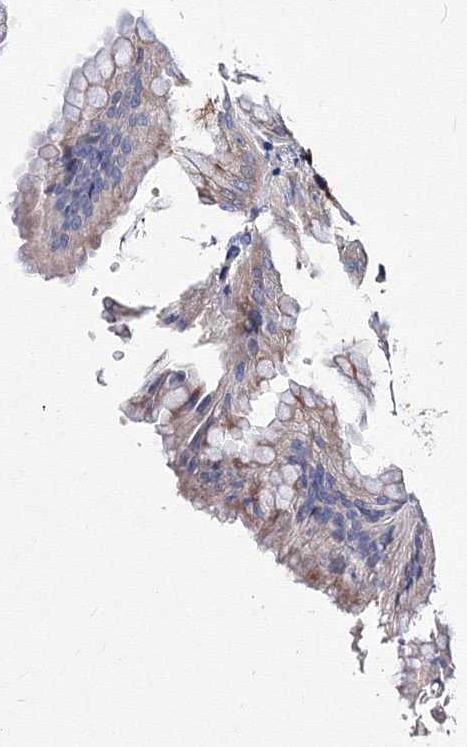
{"staining": {"intensity": "moderate", "quantity": "25%-75%", "location": "cytoplasmic/membranous"}, "tissue": "stomach", "cell_type": "Glandular cells", "image_type": "normal", "snomed": [{"axis": "morphology", "description": "Normal tissue, NOS"}, {"axis": "topography", "description": "Stomach, lower"}], "caption": "This is a micrograph of immunohistochemistry (IHC) staining of benign stomach, which shows moderate expression in the cytoplasmic/membranous of glandular cells.", "gene": "TRPM2", "patient": {"sex": "male", "age": 71}}